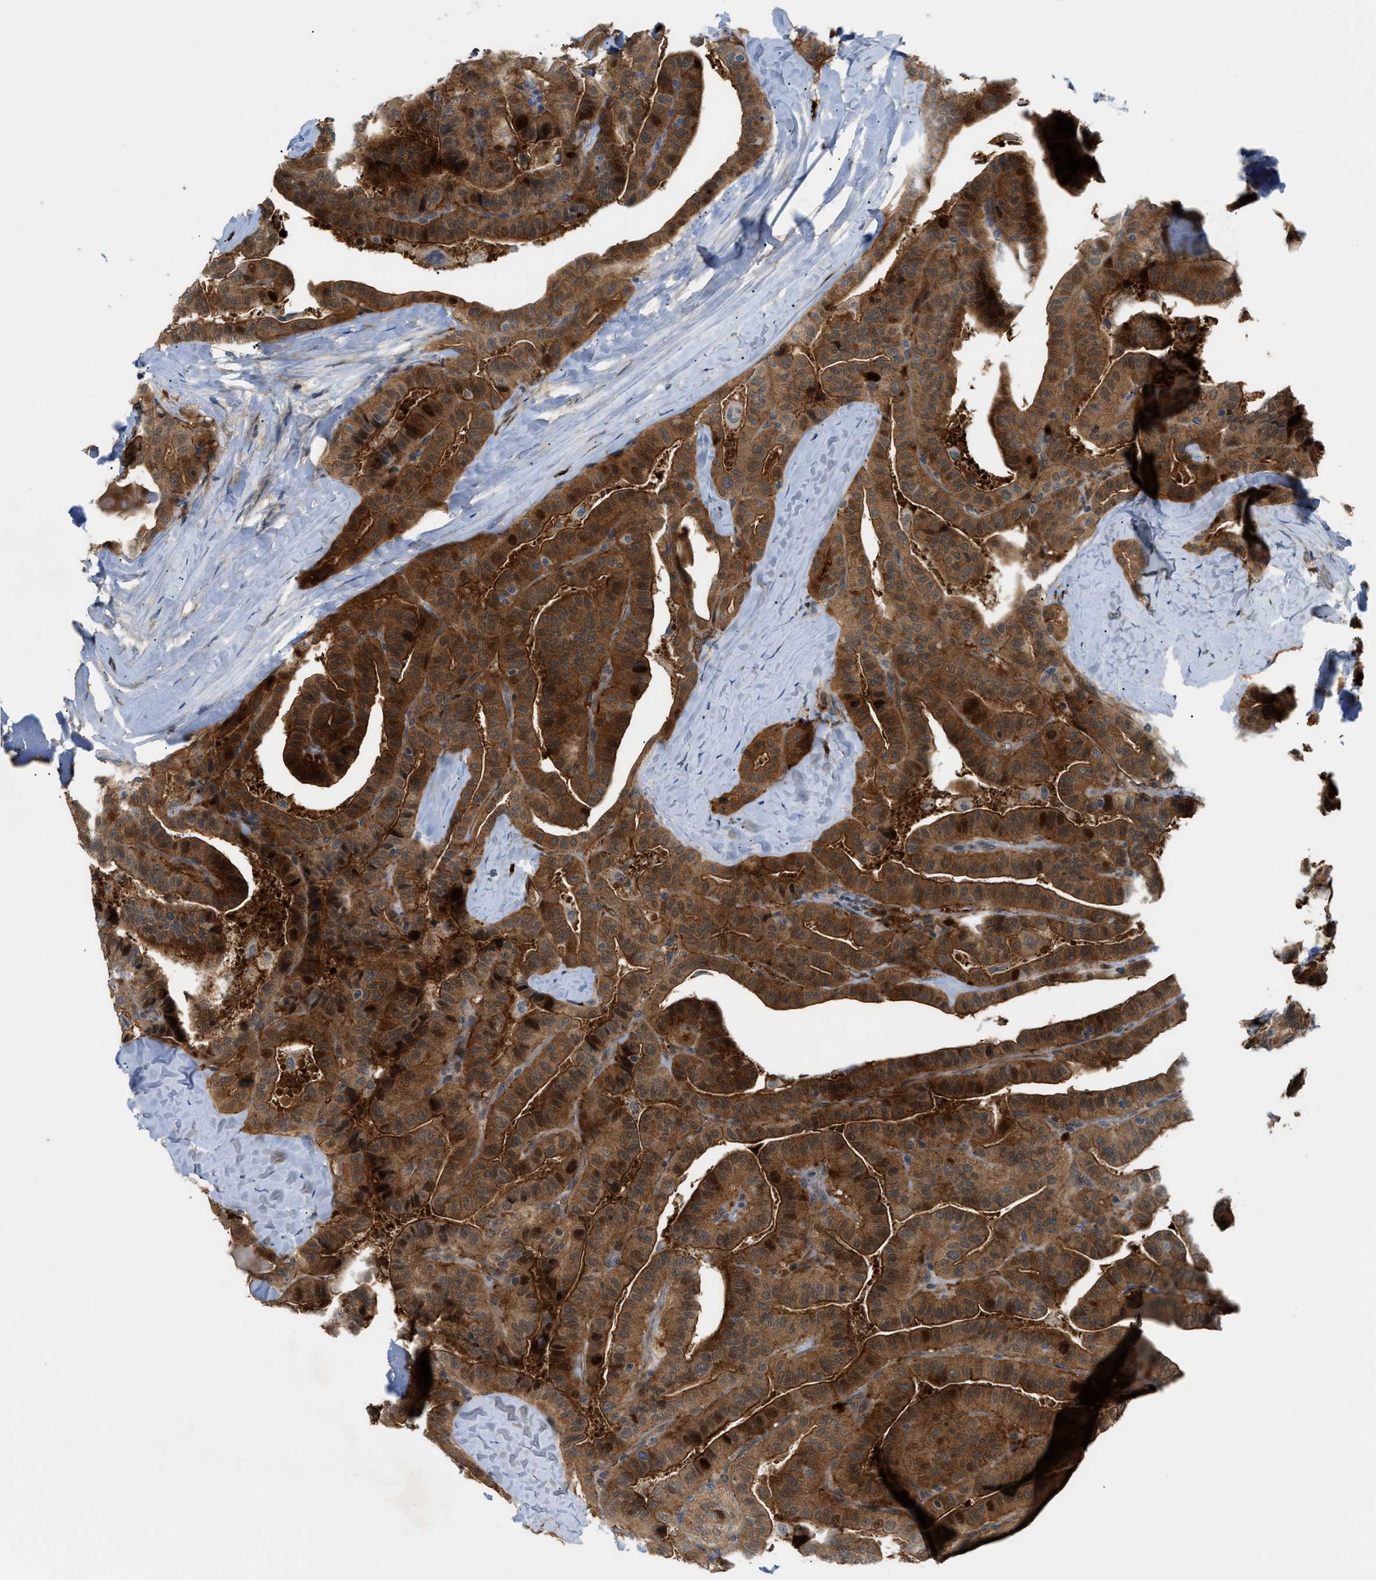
{"staining": {"intensity": "strong", "quantity": ">75%", "location": "cytoplasmic/membranous,nuclear"}, "tissue": "thyroid cancer", "cell_type": "Tumor cells", "image_type": "cancer", "snomed": [{"axis": "morphology", "description": "Papillary adenocarcinoma, NOS"}, {"axis": "topography", "description": "Thyroid gland"}], "caption": "There is high levels of strong cytoplasmic/membranous and nuclear staining in tumor cells of thyroid cancer, as demonstrated by immunohistochemical staining (brown color).", "gene": "TRAK2", "patient": {"sex": "male", "age": 77}}